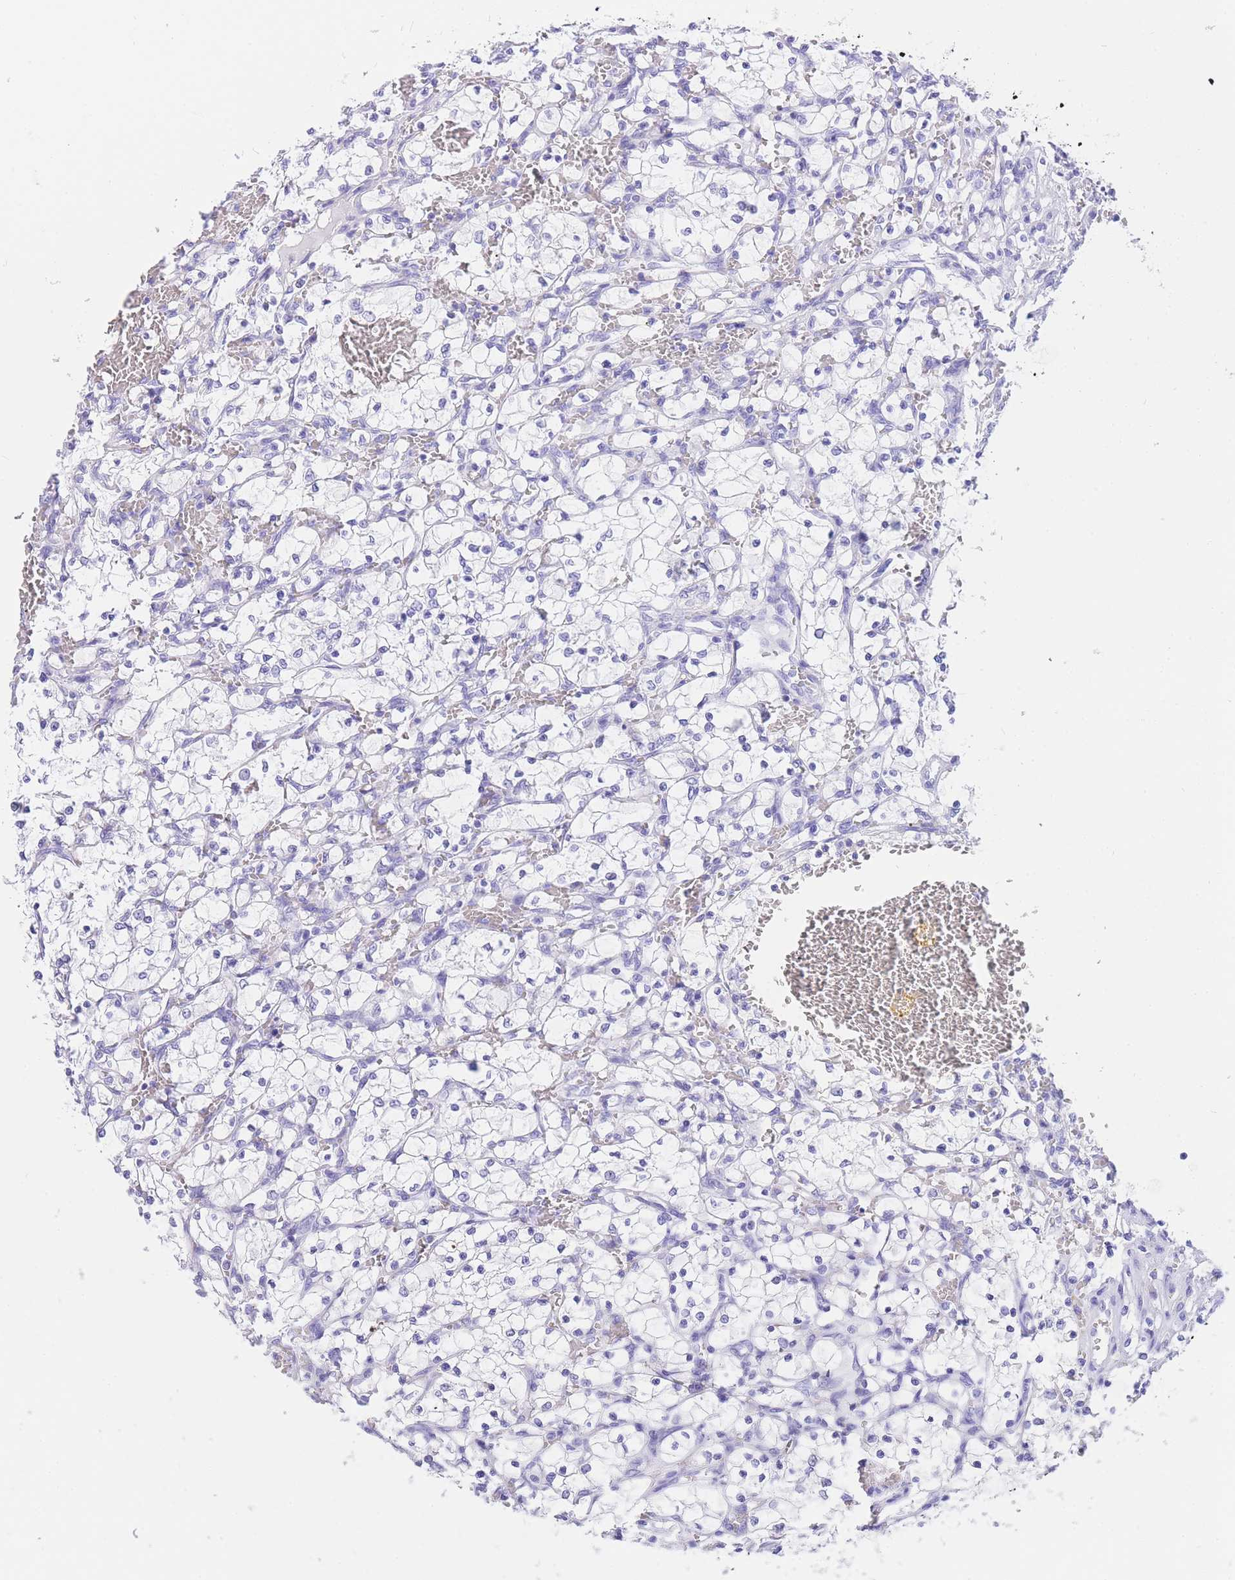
{"staining": {"intensity": "negative", "quantity": "none", "location": "none"}, "tissue": "renal cancer", "cell_type": "Tumor cells", "image_type": "cancer", "snomed": [{"axis": "morphology", "description": "Adenocarcinoma, NOS"}, {"axis": "topography", "description": "Kidney"}], "caption": "High magnification brightfield microscopy of renal adenocarcinoma stained with DAB (brown) and counterstained with hematoxylin (blue): tumor cells show no significant staining.", "gene": "NKD2", "patient": {"sex": "female", "age": 69}}